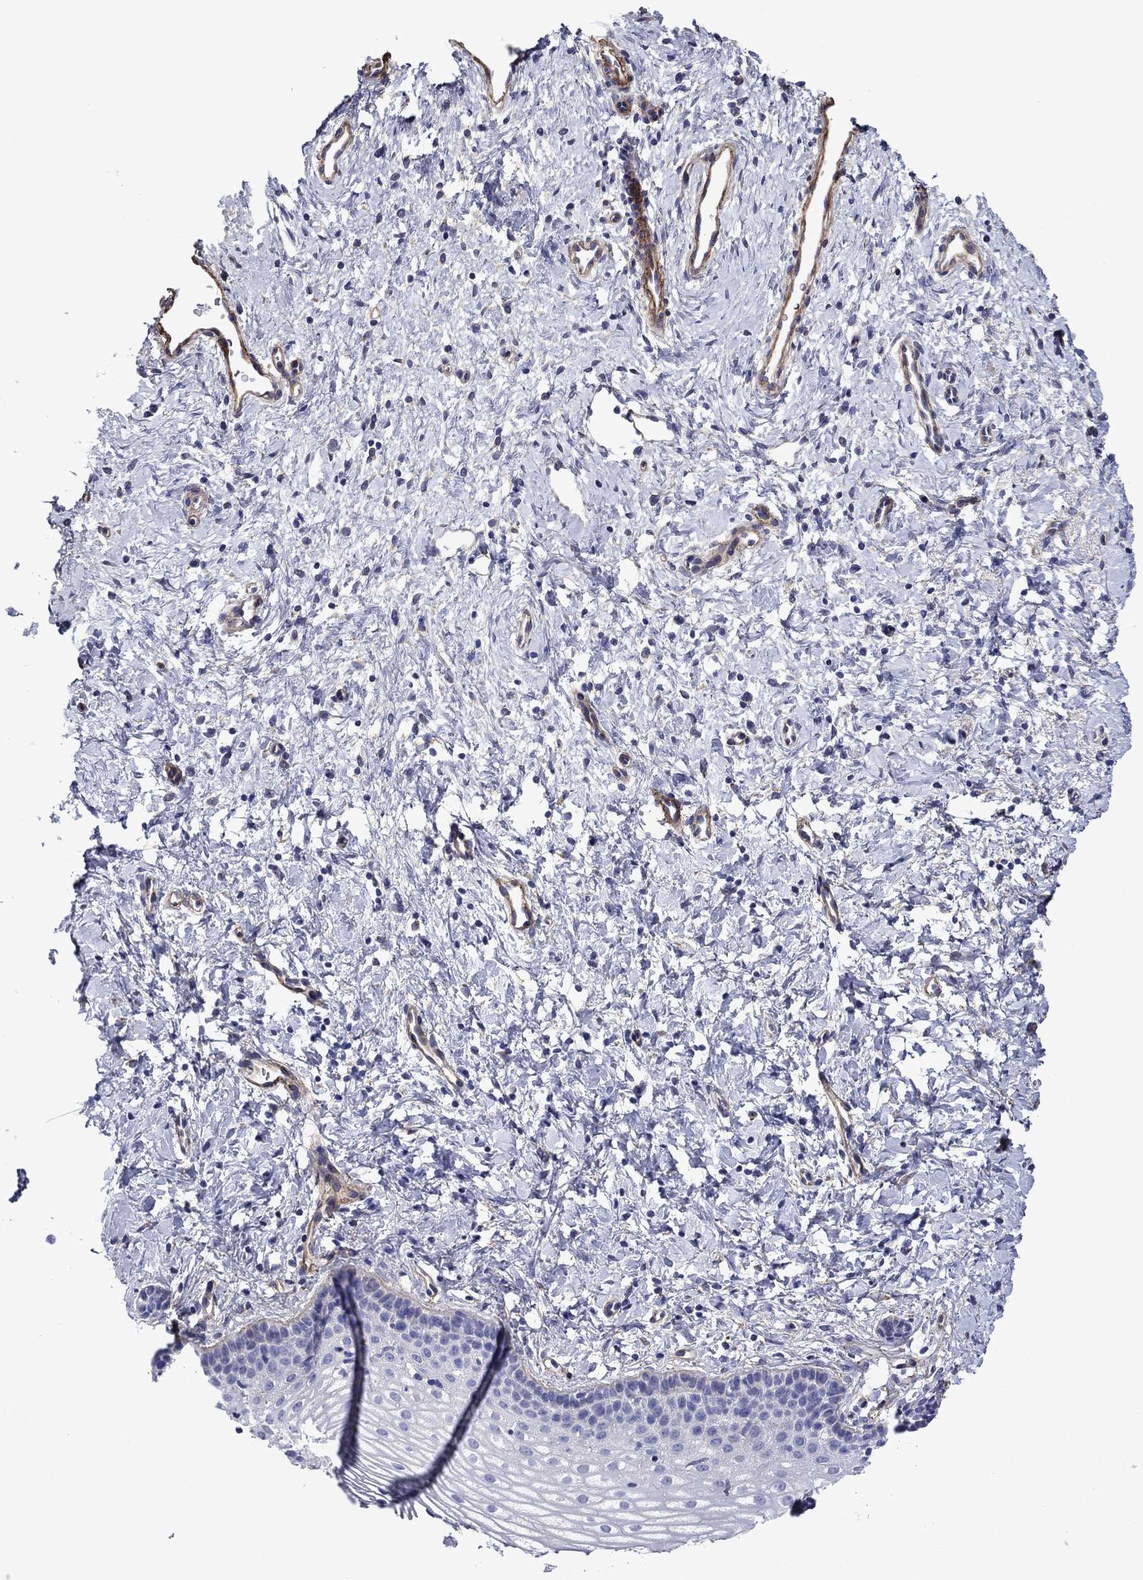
{"staining": {"intensity": "negative", "quantity": "none", "location": "none"}, "tissue": "cervix", "cell_type": "Squamous epithelial cells", "image_type": "normal", "snomed": [{"axis": "morphology", "description": "Normal tissue, NOS"}, {"axis": "topography", "description": "Cervix"}], "caption": "Cervix was stained to show a protein in brown. There is no significant positivity in squamous epithelial cells. (DAB (3,3'-diaminobenzidine) immunohistochemistry visualized using brightfield microscopy, high magnification).", "gene": "HSPG2", "patient": {"sex": "female", "age": 39}}